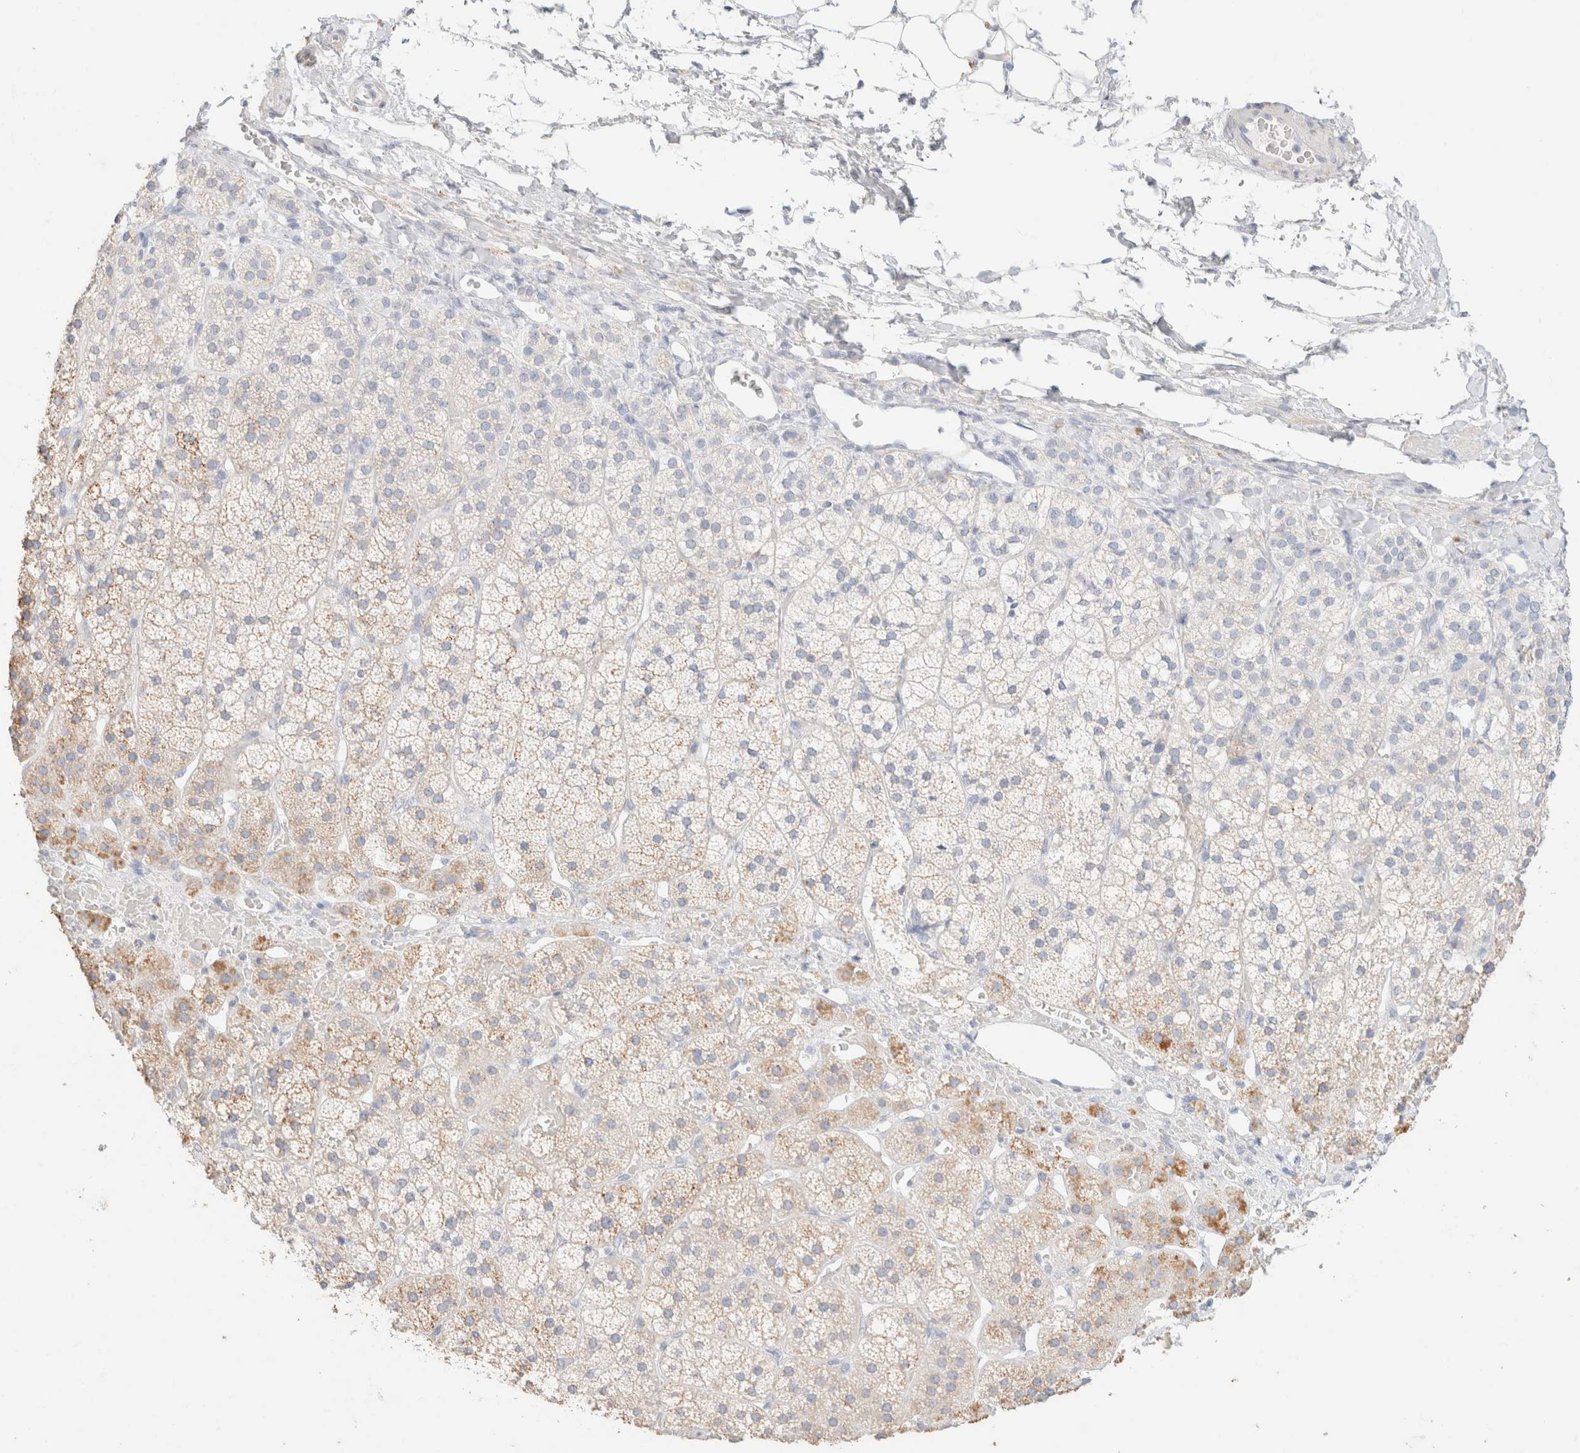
{"staining": {"intensity": "moderate", "quantity": "<25%", "location": "cytoplasmic/membranous"}, "tissue": "adrenal gland", "cell_type": "Glandular cells", "image_type": "normal", "snomed": [{"axis": "morphology", "description": "Normal tissue, NOS"}, {"axis": "topography", "description": "Adrenal gland"}], "caption": "DAB (3,3'-diaminobenzidine) immunohistochemical staining of benign human adrenal gland displays moderate cytoplasmic/membranous protein expression in about <25% of glandular cells.", "gene": "CA12", "patient": {"sex": "female", "age": 44}}